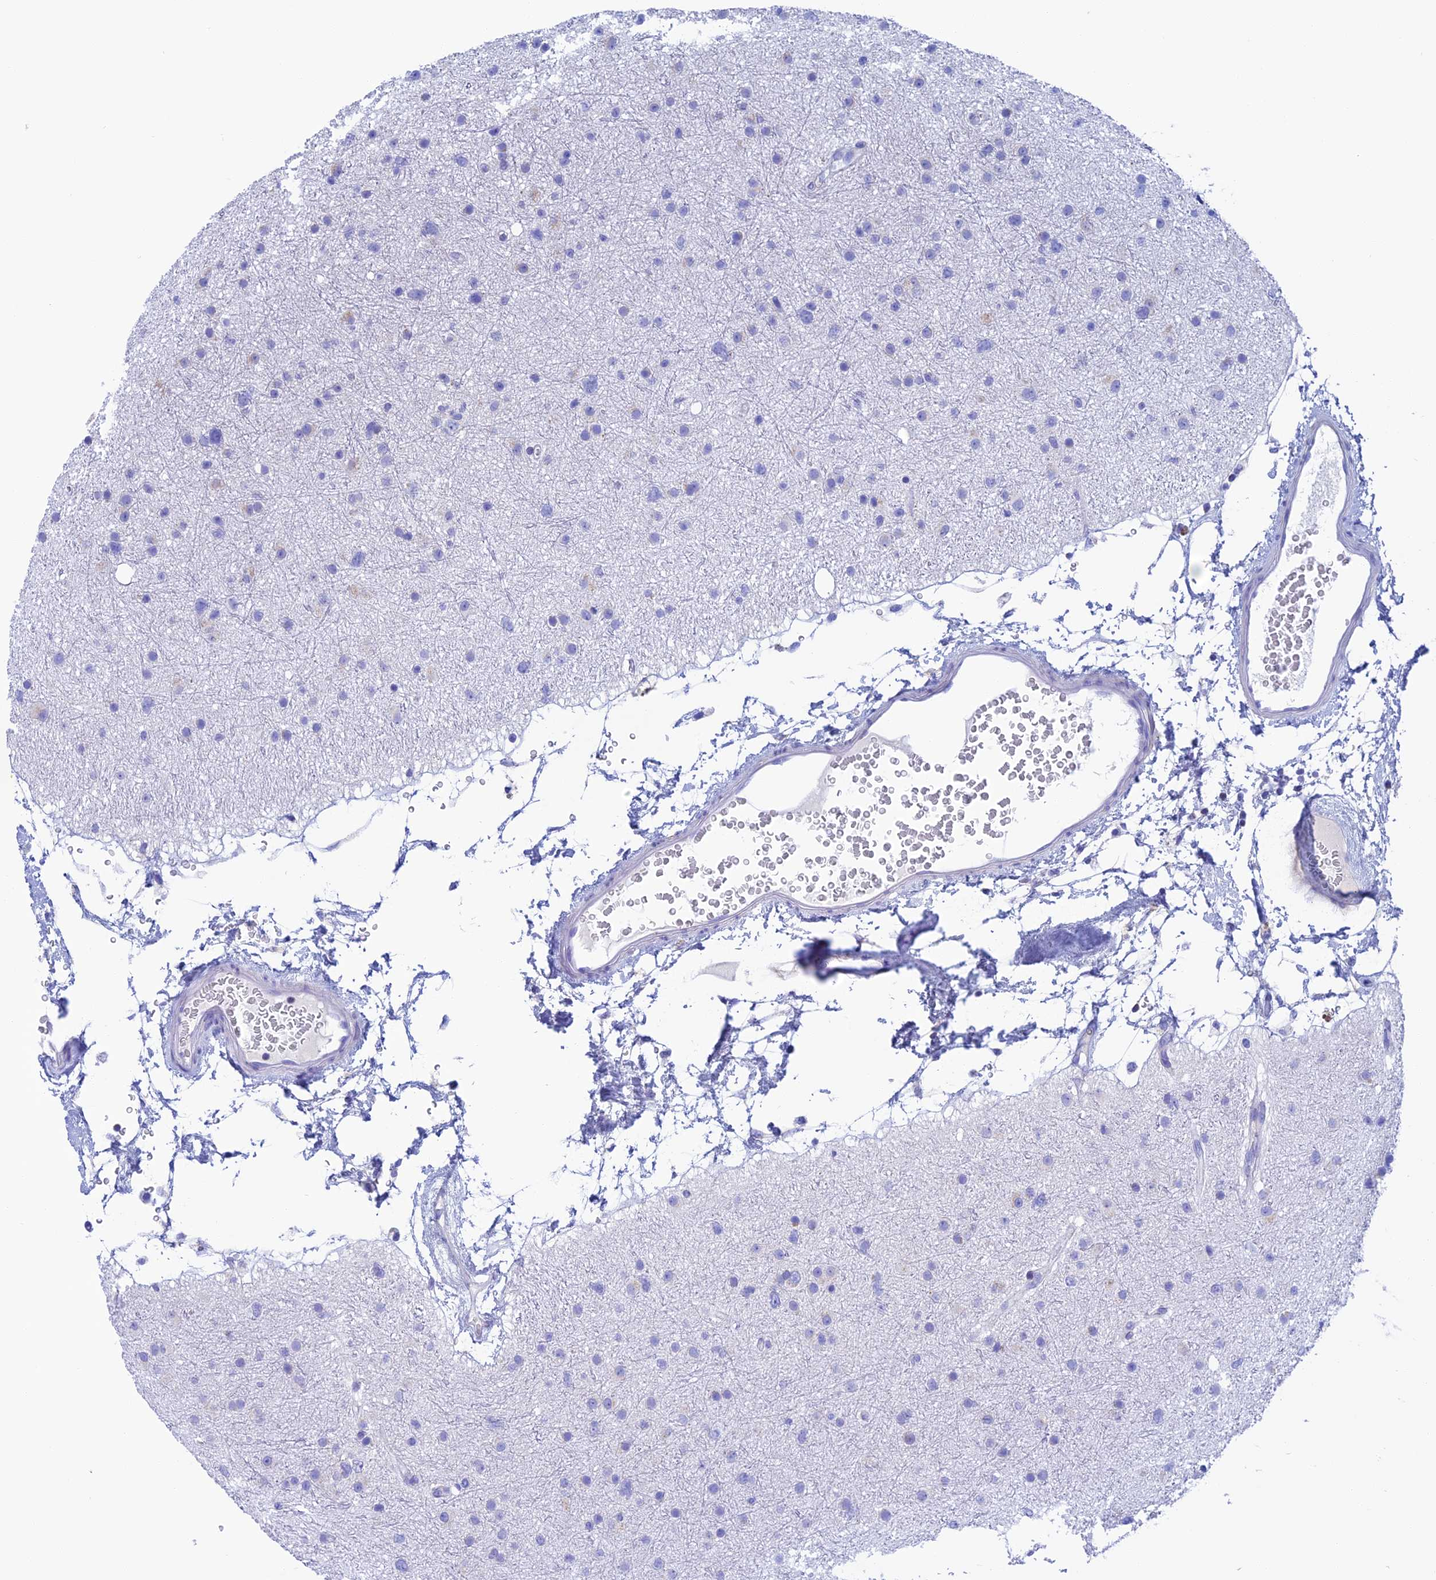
{"staining": {"intensity": "negative", "quantity": "none", "location": "none"}, "tissue": "glioma", "cell_type": "Tumor cells", "image_type": "cancer", "snomed": [{"axis": "morphology", "description": "Glioma, malignant, Low grade"}, {"axis": "topography", "description": "Cerebral cortex"}], "caption": "There is no significant expression in tumor cells of glioma.", "gene": "NXPE4", "patient": {"sex": "female", "age": 39}}